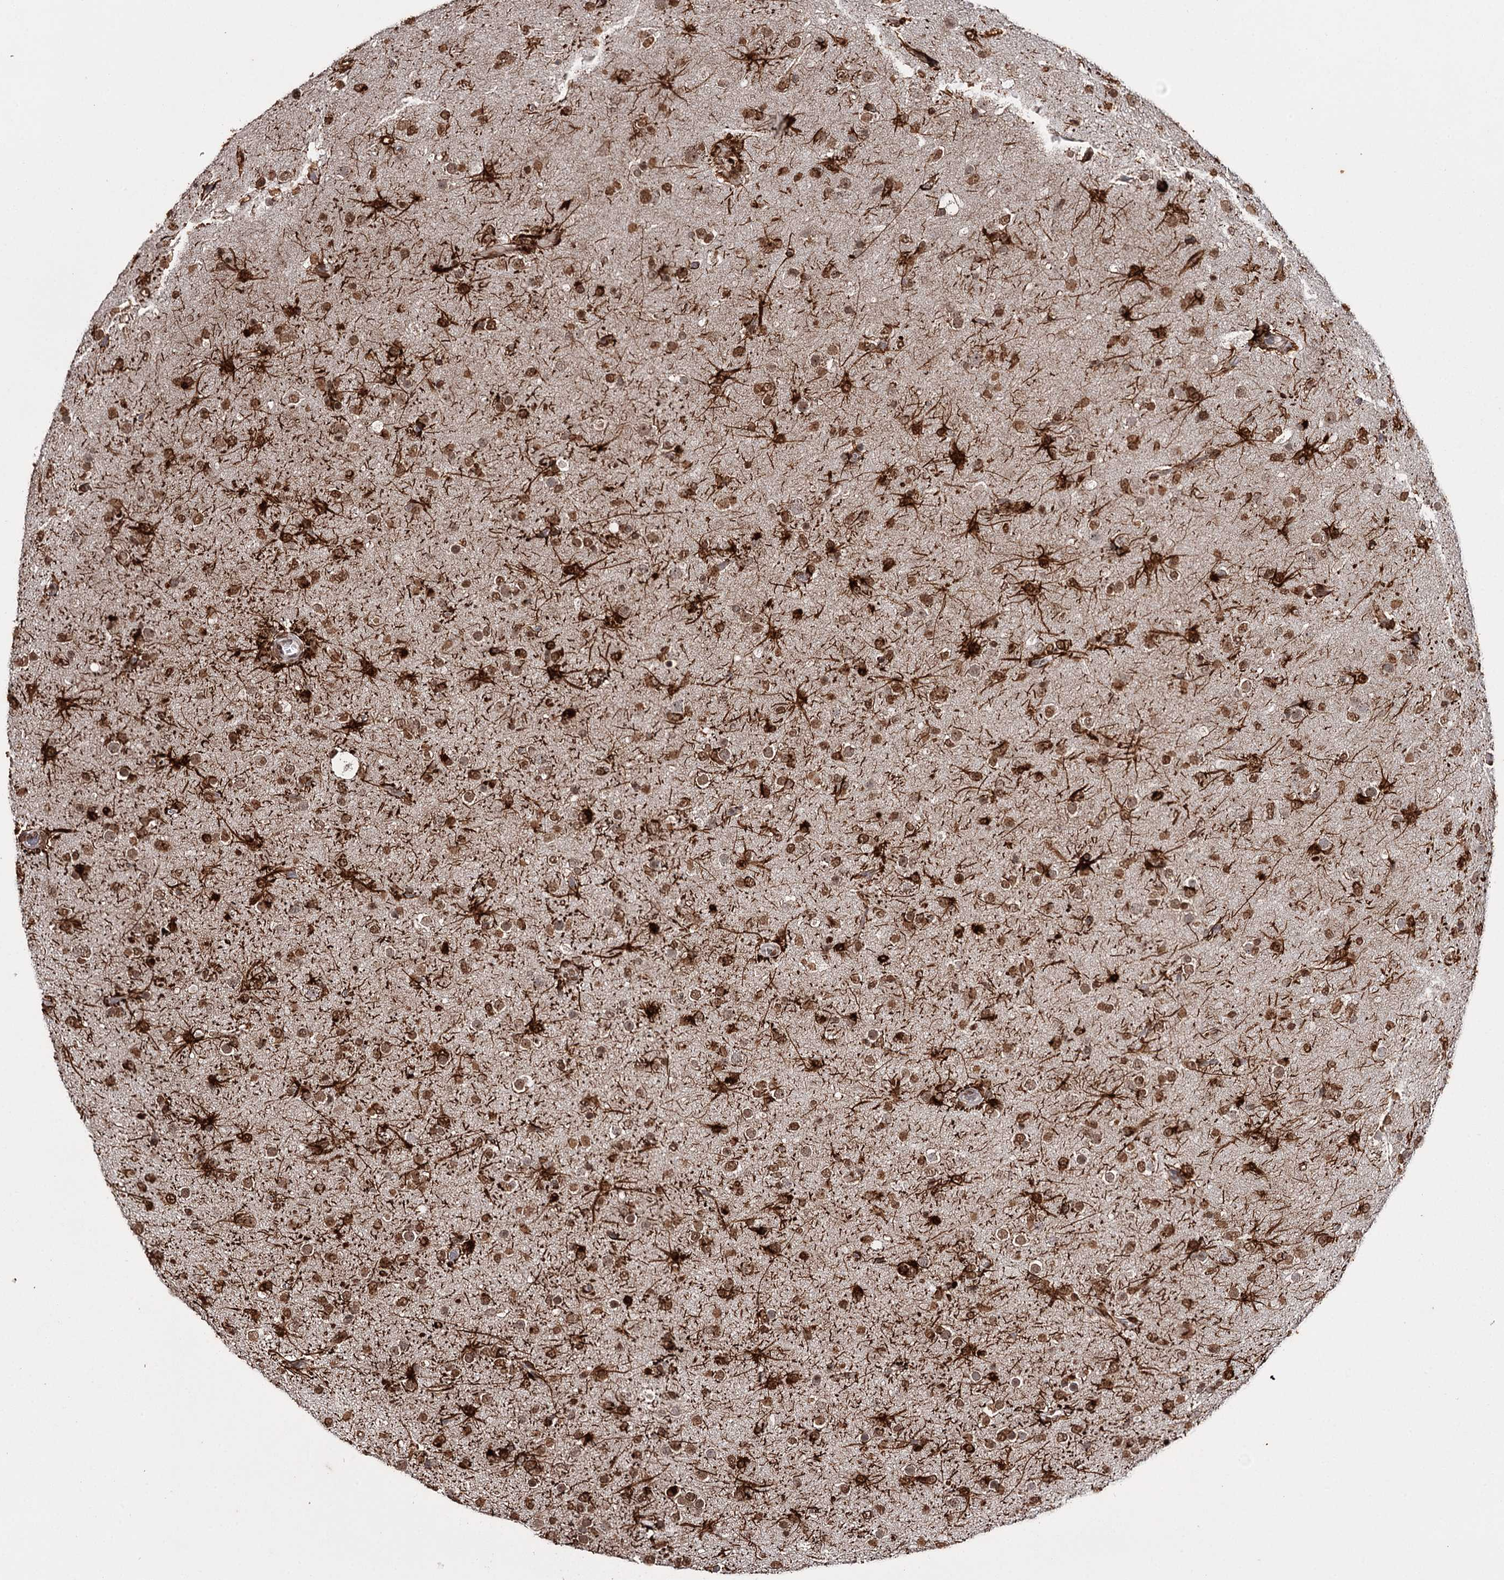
{"staining": {"intensity": "strong", "quantity": ">75%", "location": "nuclear"}, "tissue": "glioma", "cell_type": "Tumor cells", "image_type": "cancer", "snomed": [{"axis": "morphology", "description": "Glioma, malignant, Low grade"}, {"axis": "topography", "description": "Brain"}], "caption": "Protein analysis of malignant glioma (low-grade) tissue reveals strong nuclear positivity in about >75% of tumor cells. (brown staining indicates protein expression, while blue staining denotes nuclei).", "gene": "THYN1", "patient": {"sex": "male", "age": 65}}